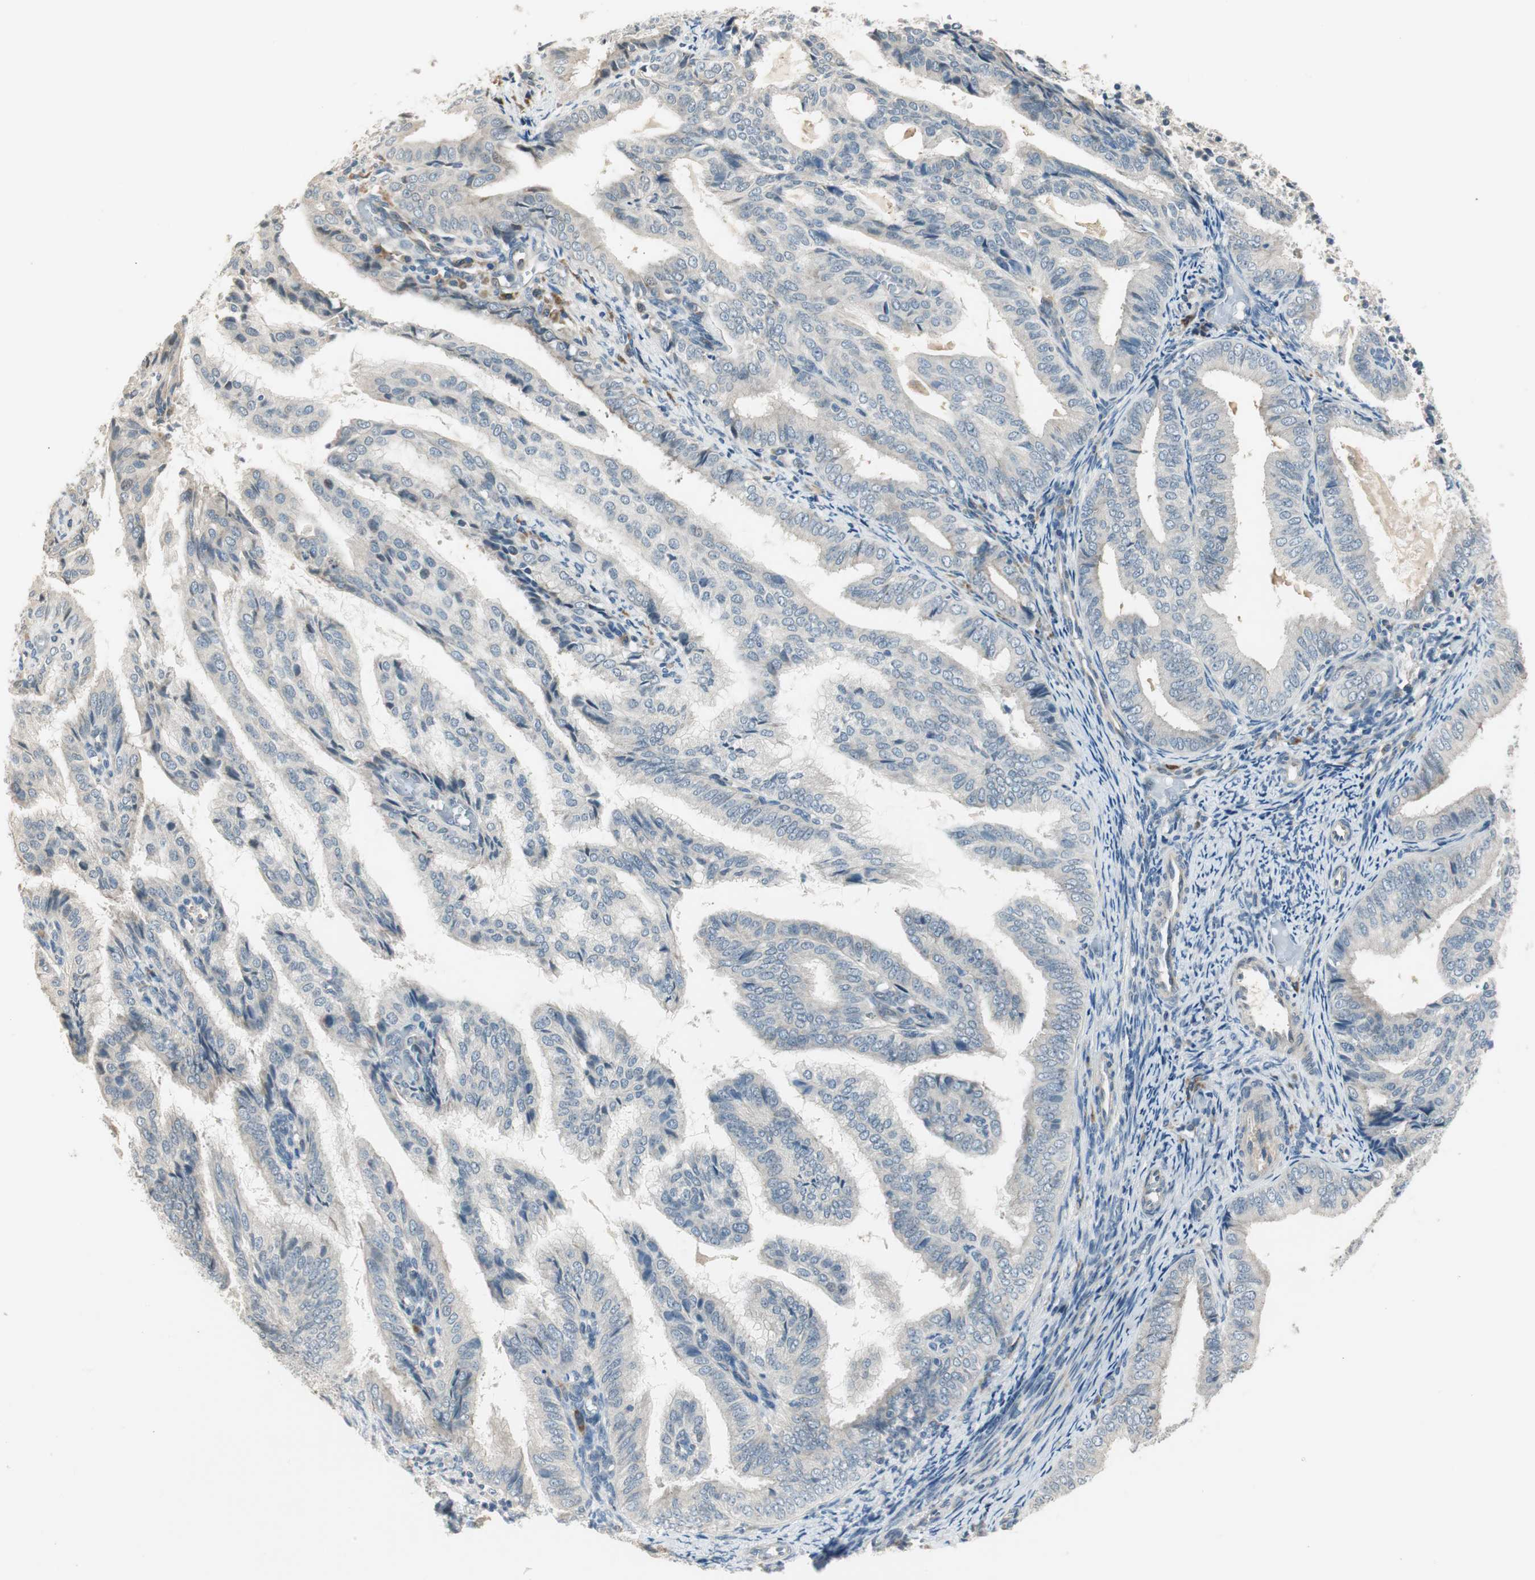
{"staining": {"intensity": "negative", "quantity": "none", "location": "none"}, "tissue": "endometrial cancer", "cell_type": "Tumor cells", "image_type": "cancer", "snomed": [{"axis": "morphology", "description": "Adenocarcinoma, NOS"}, {"axis": "topography", "description": "Endometrium"}], "caption": "A histopathology image of endometrial adenocarcinoma stained for a protein displays no brown staining in tumor cells. (DAB (3,3'-diaminobenzidine) immunohistochemistry, high magnification).", "gene": "PCDHB15", "patient": {"sex": "female", "age": 58}}